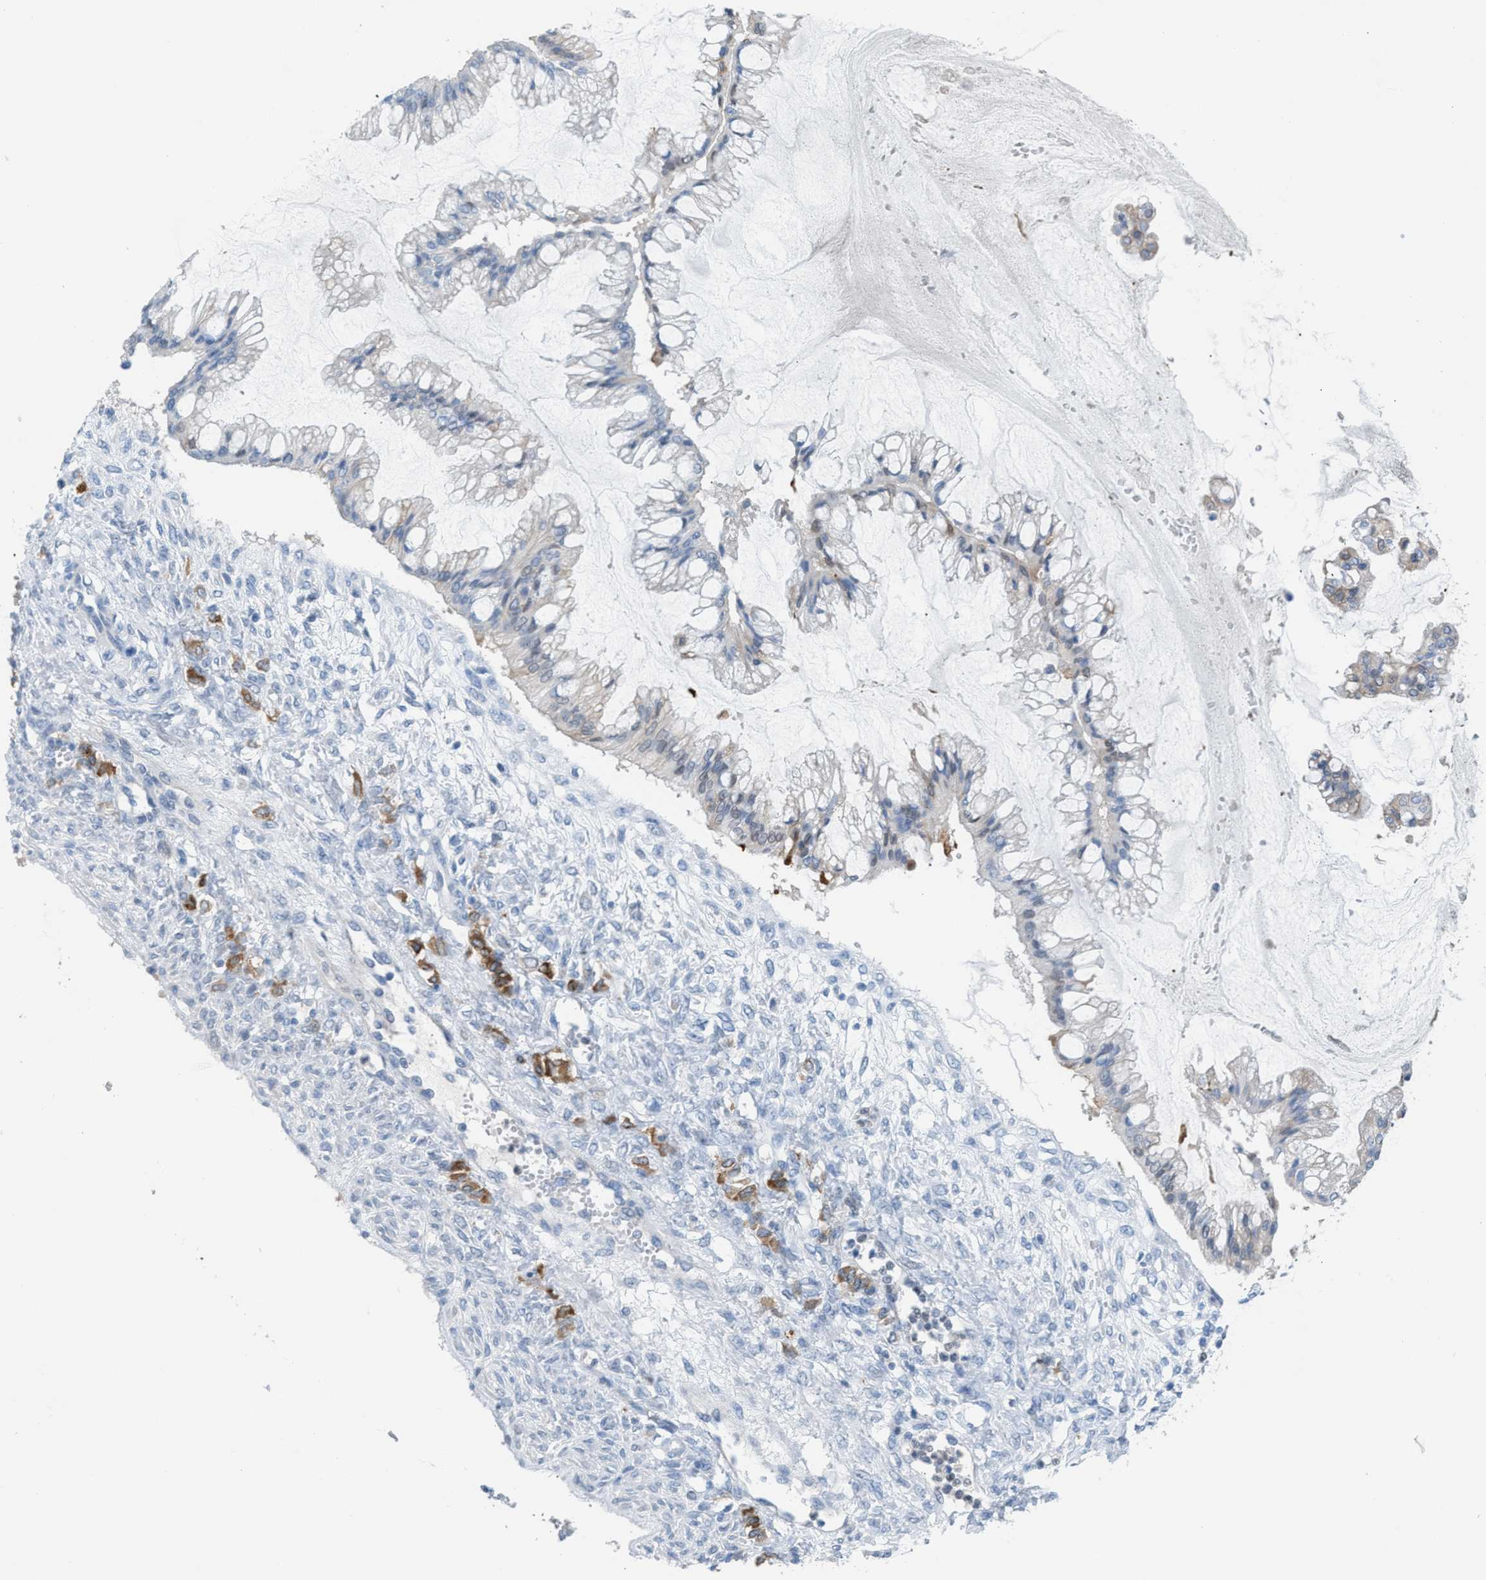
{"staining": {"intensity": "negative", "quantity": "none", "location": "none"}, "tissue": "ovarian cancer", "cell_type": "Tumor cells", "image_type": "cancer", "snomed": [{"axis": "morphology", "description": "Cystadenocarcinoma, mucinous, NOS"}, {"axis": "topography", "description": "Ovary"}], "caption": "Tumor cells show no significant expression in ovarian cancer.", "gene": "PPM1D", "patient": {"sex": "female", "age": 73}}